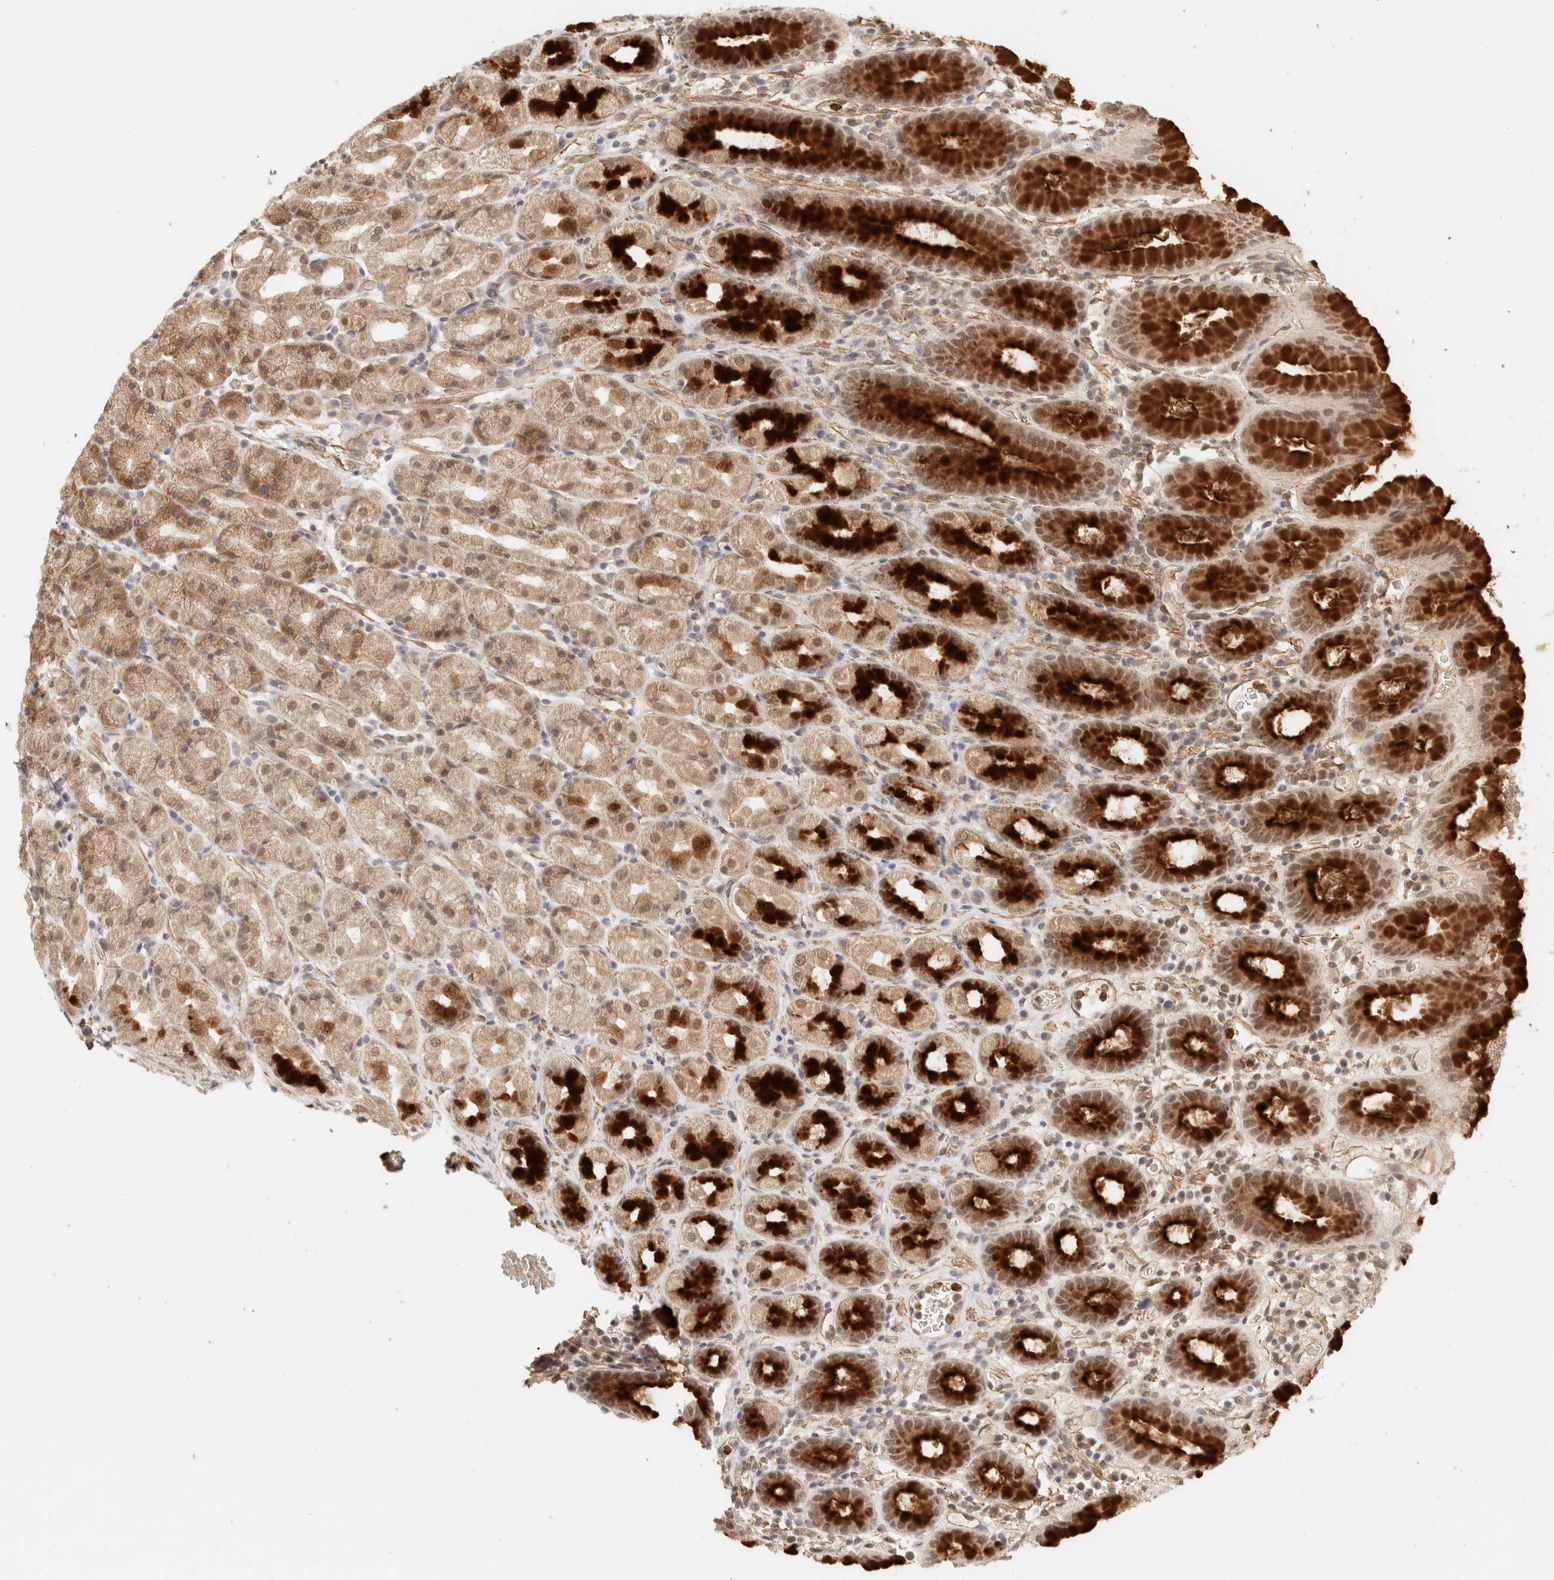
{"staining": {"intensity": "strong", "quantity": "25%-75%", "location": "cytoplasmic/membranous,nuclear"}, "tissue": "stomach", "cell_type": "Glandular cells", "image_type": "normal", "snomed": [{"axis": "morphology", "description": "Normal tissue, NOS"}, {"axis": "topography", "description": "Stomach, upper"}], "caption": "About 25%-75% of glandular cells in normal stomach display strong cytoplasmic/membranous,nuclear protein expression as visualized by brown immunohistochemical staining.", "gene": "BRPF3", "patient": {"sex": "male", "age": 68}}